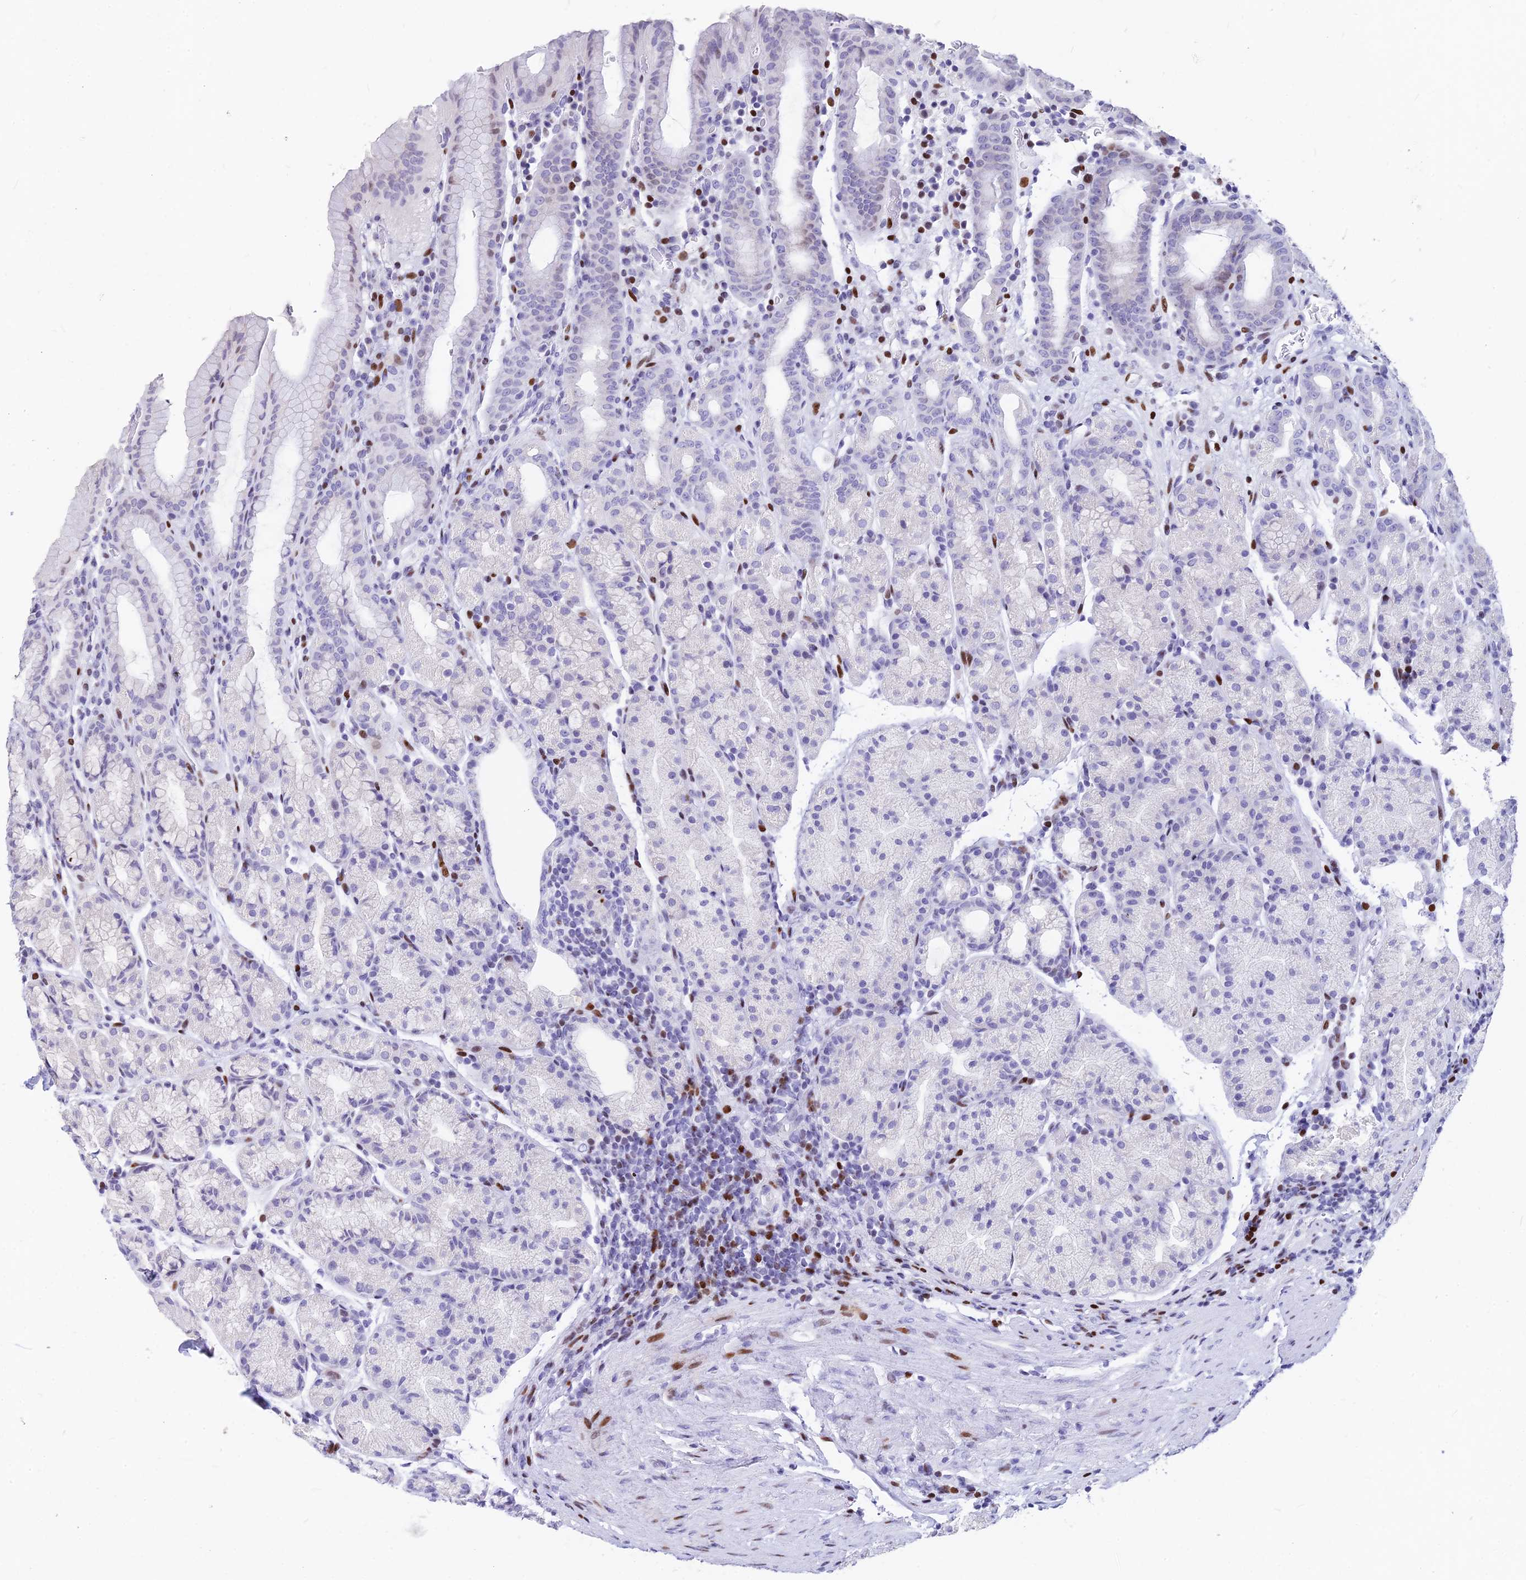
{"staining": {"intensity": "negative", "quantity": "none", "location": "none"}, "tissue": "stomach", "cell_type": "Glandular cells", "image_type": "normal", "snomed": [{"axis": "morphology", "description": "Normal tissue, NOS"}, {"axis": "topography", "description": "Stomach, upper"}, {"axis": "topography", "description": "Stomach, lower"}, {"axis": "topography", "description": "Small intestine"}], "caption": "Immunohistochemical staining of normal human stomach demonstrates no significant positivity in glandular cells.", "gene": "PRPS1", "patient": {"sex": "male", "age": 68}}